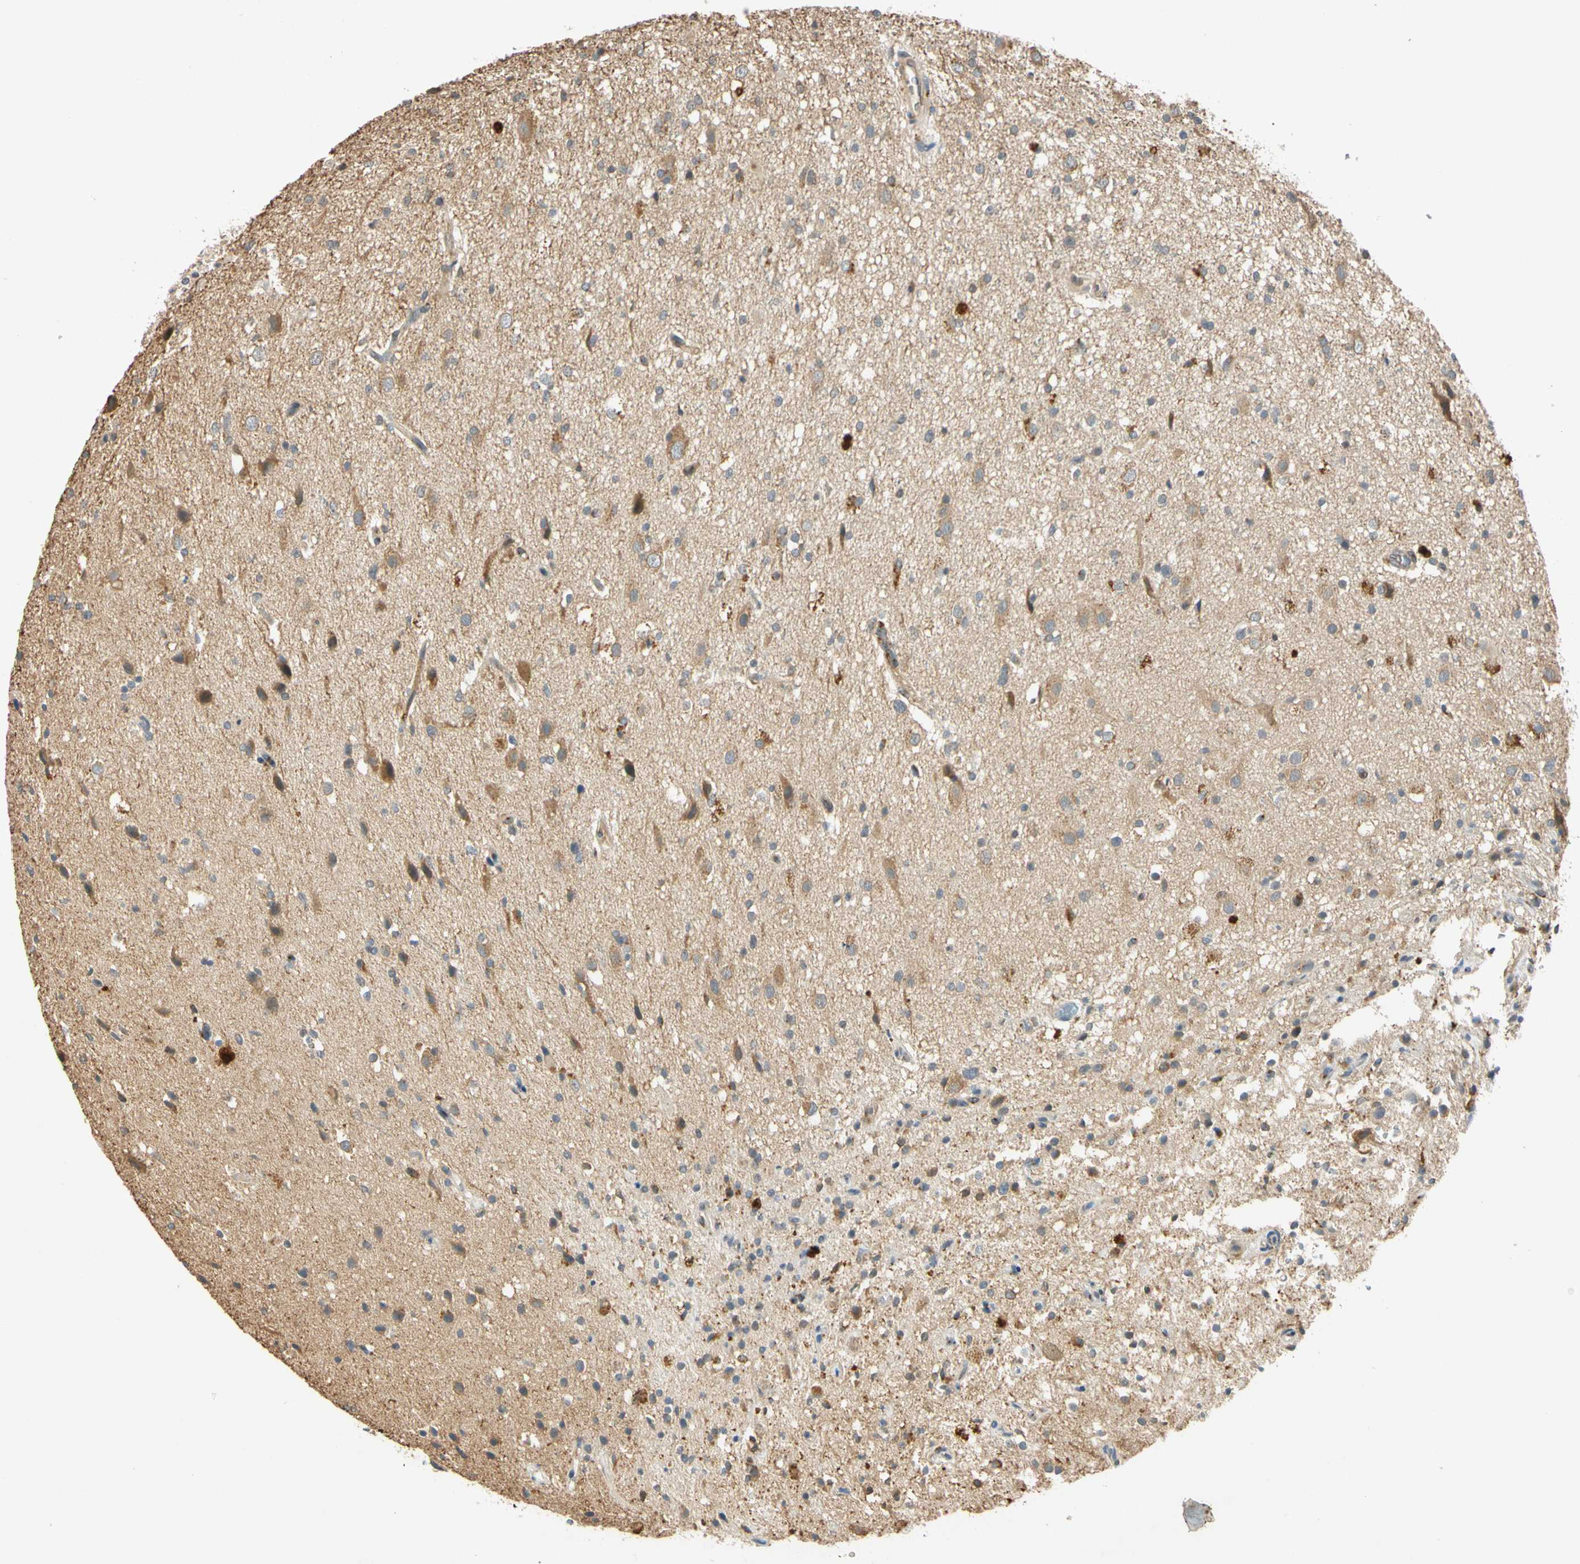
{"staining": {"intensity": "moderate", "quantity": "25%-75%", "location": "cytoplasmic/membranous"}, "tissue": "glioma", "cell_type": "Tumor cells", "image_type": "cancer", "snomed": [{"axis": "morphology", "description": "Glioma, malignant, High grade"}, {"axis": "topography", "description": "Brain"}], "caption": "There is medium levels of moderate cytoplasmic/membranous expression in tumor cells of malignant glioma (high-grade), as demonstrated by immunohistochemical staining (brown color).", "gene": "RPS6KB2", "patient": {"sex": "male", "age": 33}}